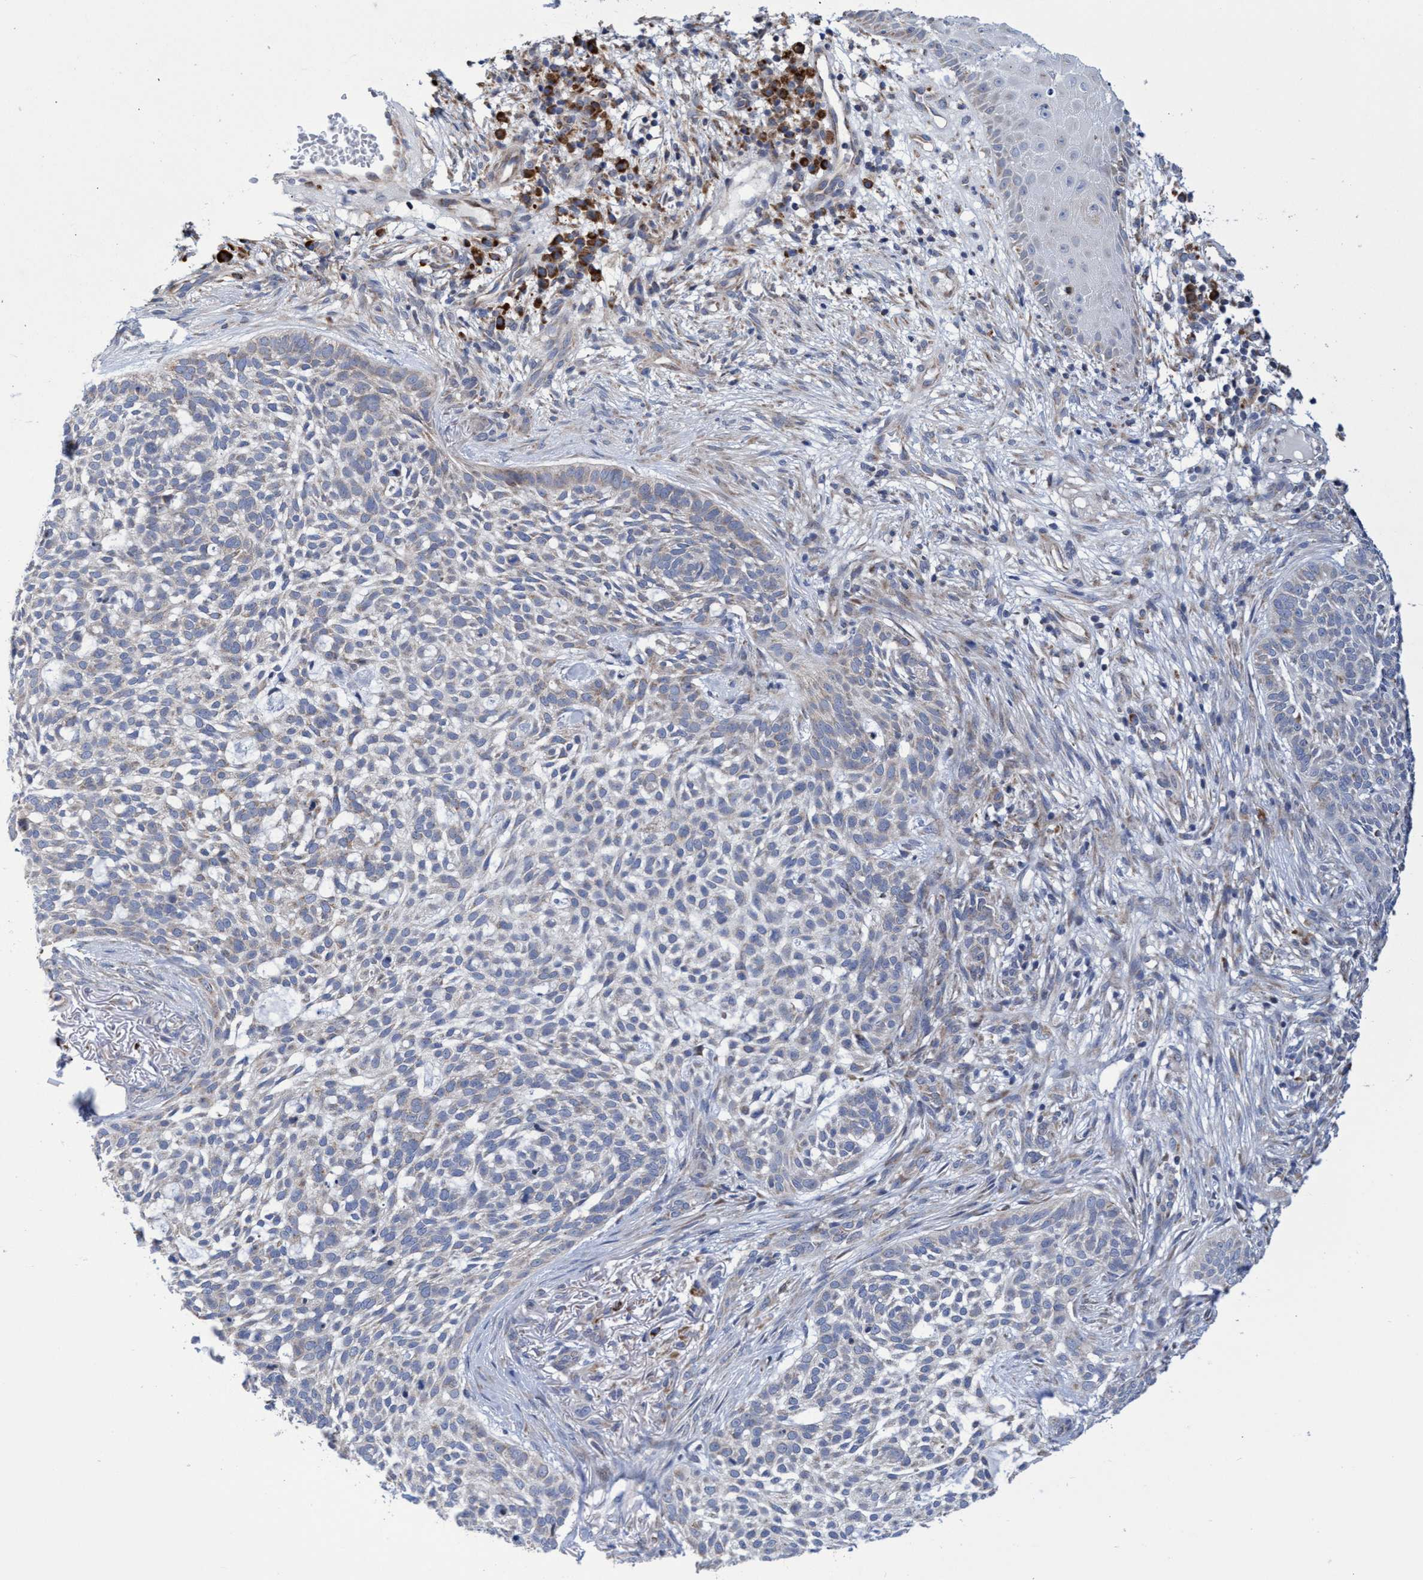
{"staining": {"intensity": "weak", "quantity": "<25%", "location": "cytoplasmic/membranous"}, "tissue": "skin cancer", "cell_type": "Tumor cells", "image_type": "cancer", "snomed": [{"axis": "morphology", "description": "Basal cell carcinoma"}, {"axis": "topography", "description": "Skin"}], "caption": "IHC of basal cell carcinoma (skin) exhibits no positivity in tumor cells. Nuclei are stained in blue.", "gene": "NAT16", "patient": {"sex": "female", "age": 64}}